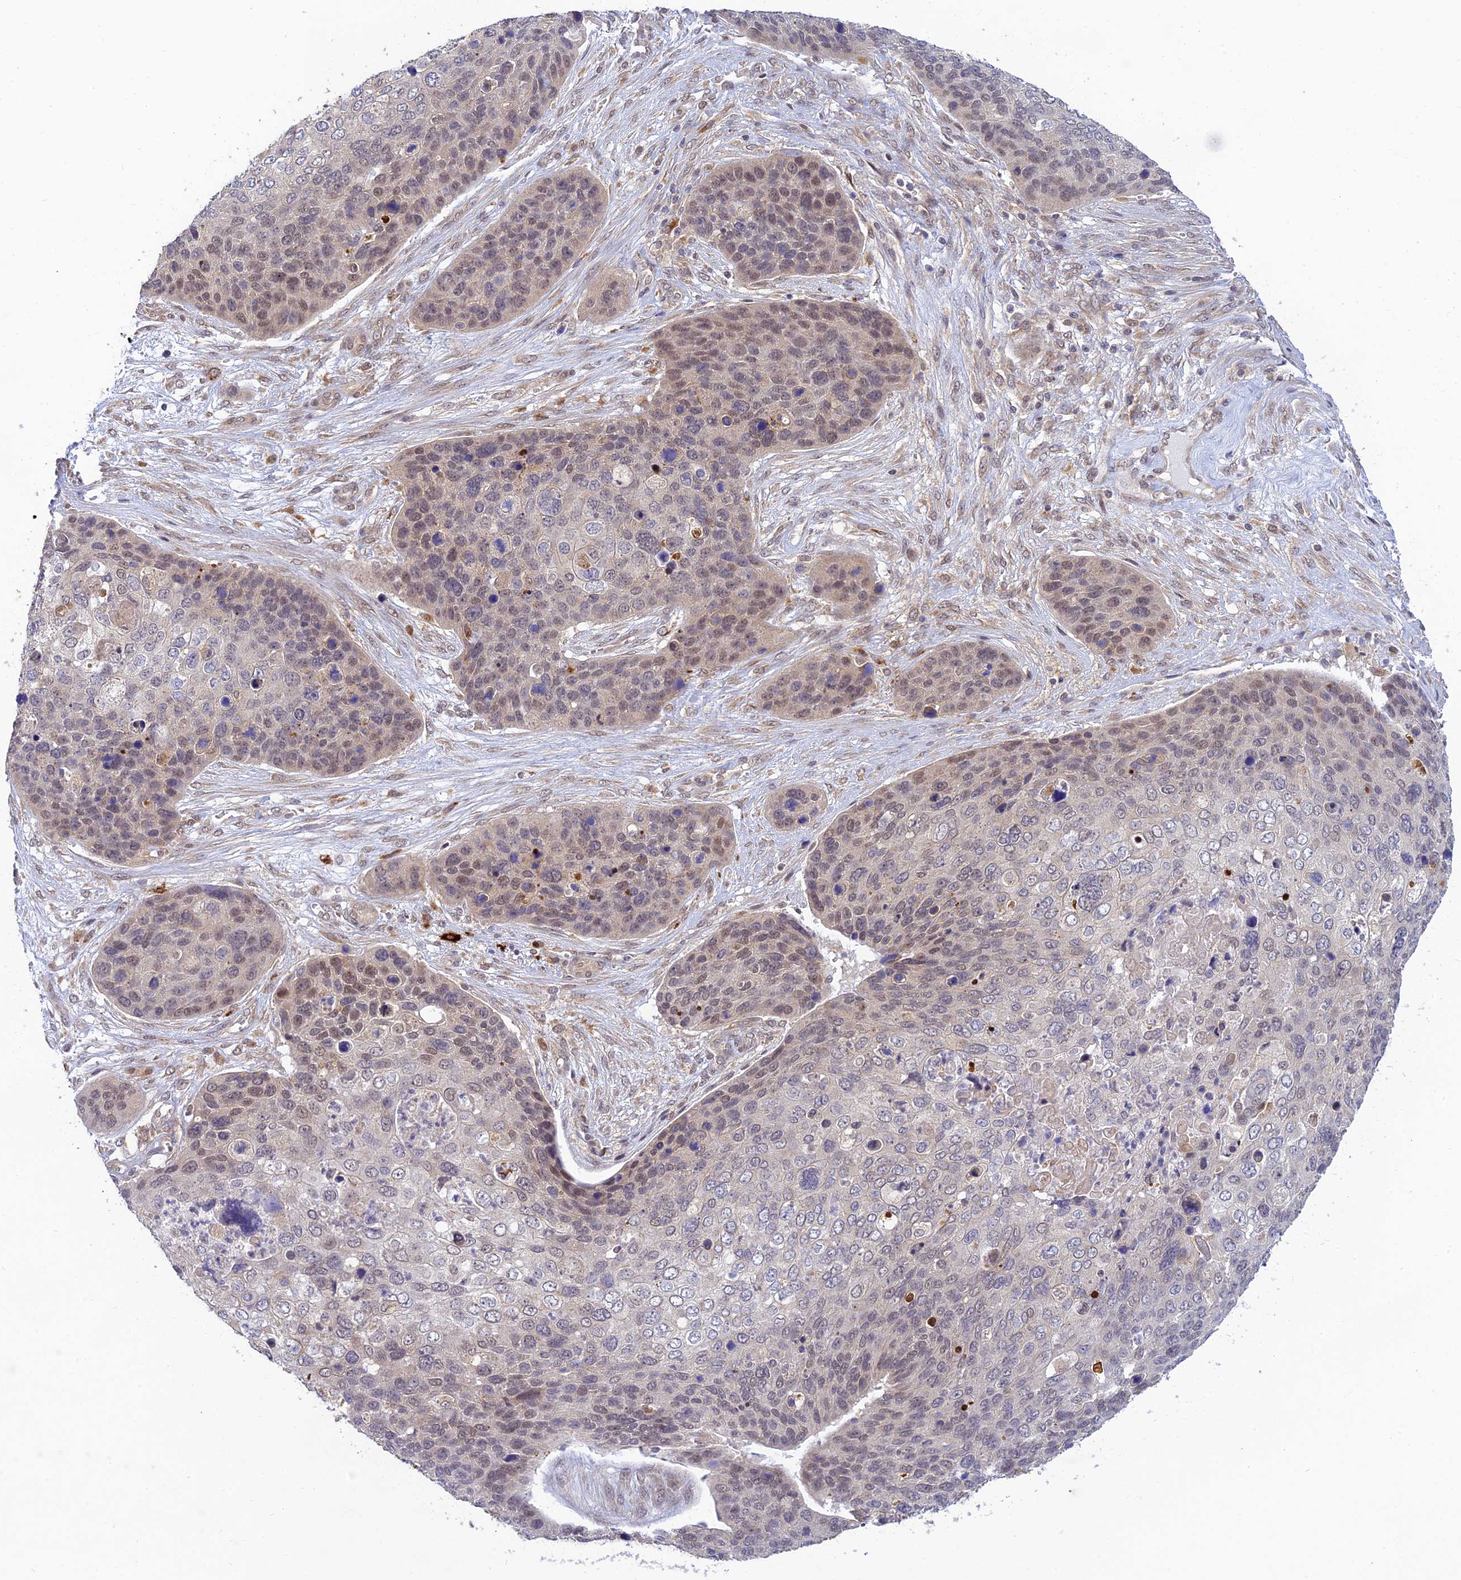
{"staining": {"intensity": "moderate", "quantity": "<25%", "location": "nuclear"}, "tissue": "skin cancer", "cell_type": "Tumor cells", "image_type": "cancer", "snomed": [{"axis": "morphology", "description": "Basal cell carcinoma"}, {"axis": "topography", "description": "Skin"}], "caption": "The image reveals immunohistochemical staining of skin basal cell carcinoma. There is moderate nuclear positivity is present in about <25% of tumor cells.", "gene": "SKIC8", "patient": {"sex": "female", "age": 74}}